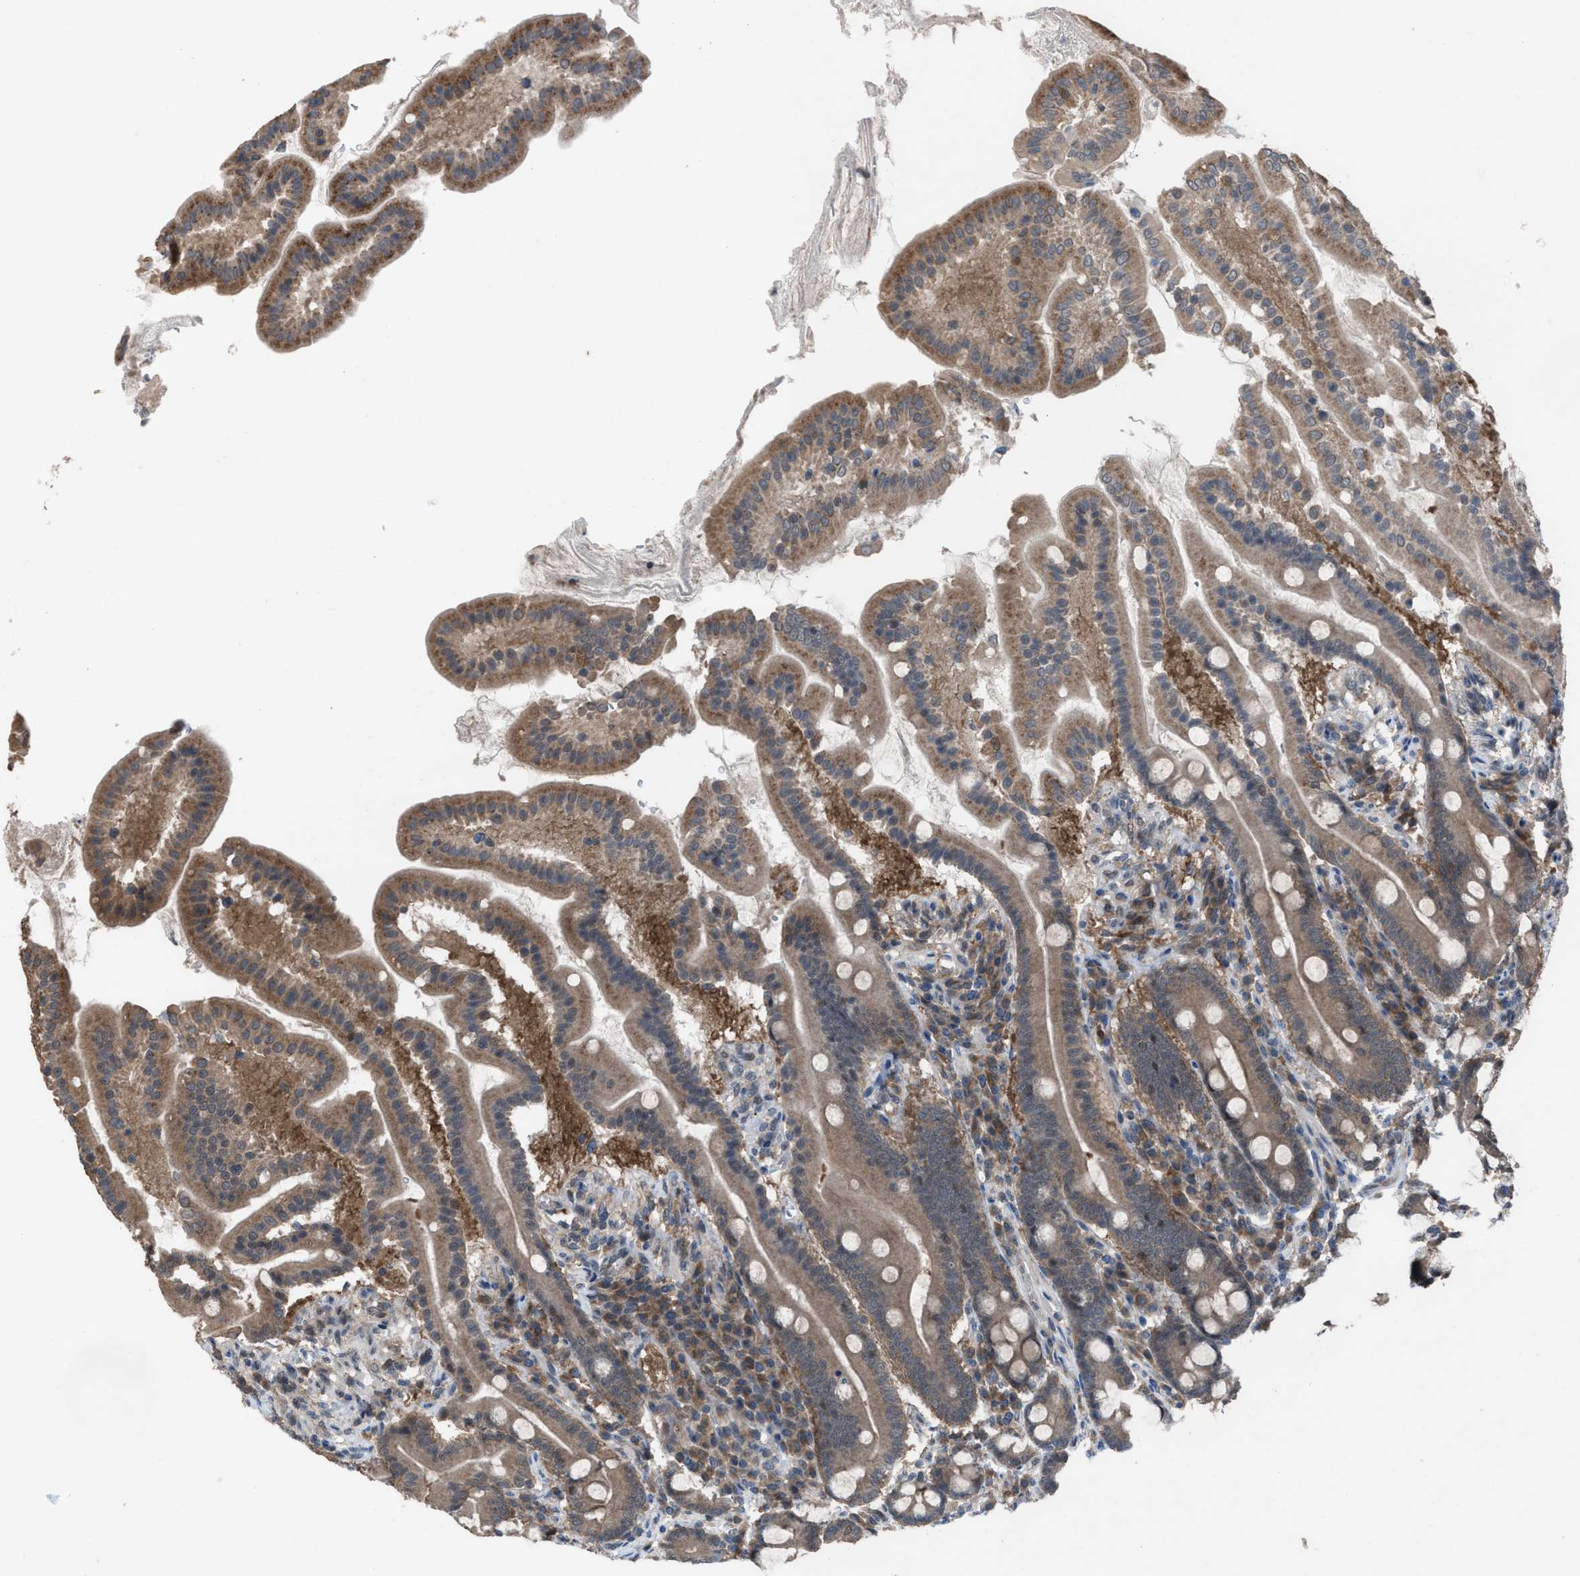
{"staining": {"intensity": "moderate", "quantity": ">75%", "location": "cytoplasmic/membranous"}, "tissue": "duodenum", "cell_type": "Glandular cells", "image_type": "normal", "snomed": [{"axis": "morphology", "description": "Normal tissue, NOS"}, {"axis": "topography", "description": "Duodenum"}], "caption": "A medium amount of moderate cytoplasmic/membranous staining is identified in approximately >75% of glandular cells in normal duodenum. The staining is performed using DAB brown chromogen to label protein expression. The nuclei are counter-stained blue using hematoxylin.", "gene": "PLAA", "patient": {"sex": "male", "age": 50}}